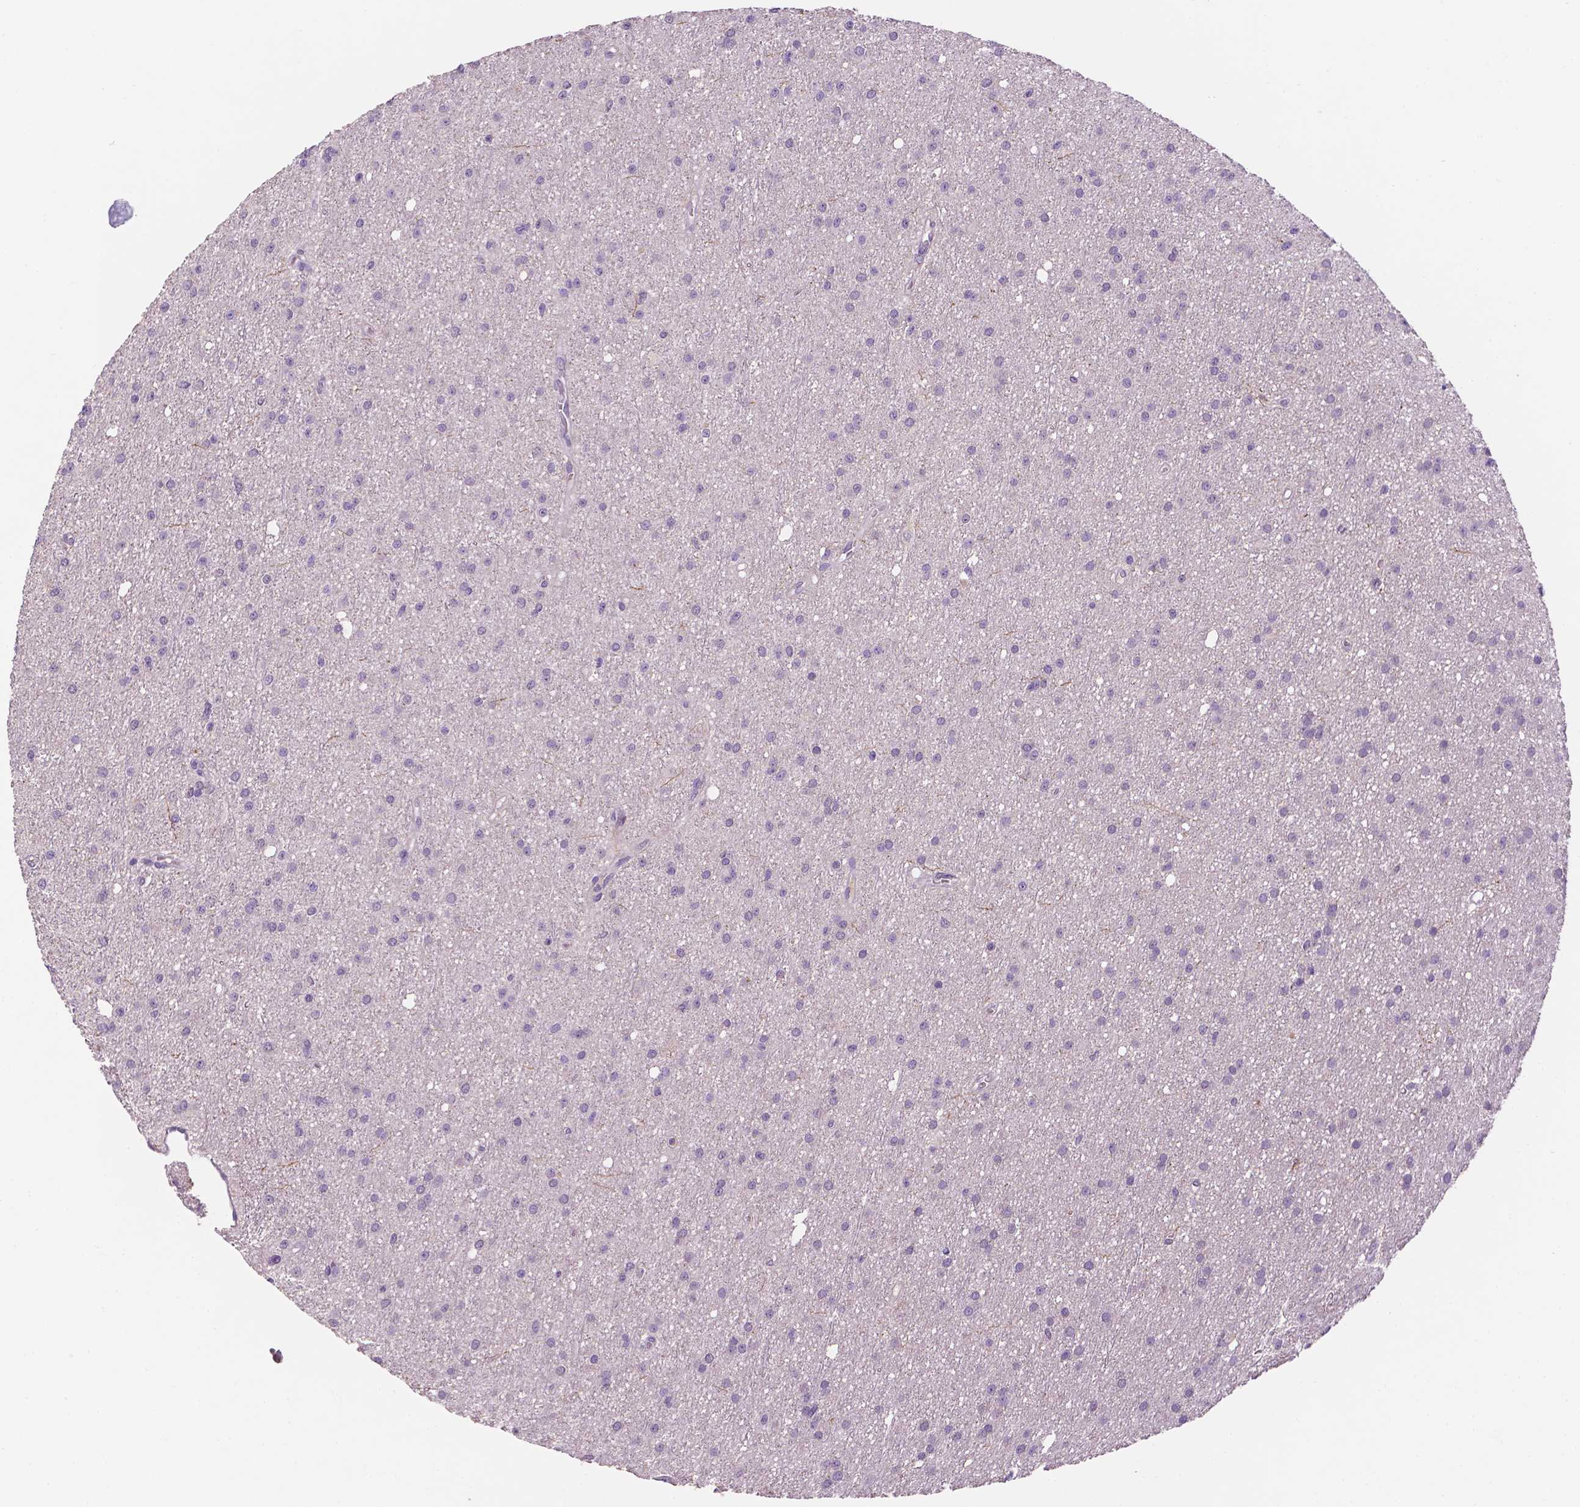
{"staining": {"intensity": "negative", "quantity": "none", "location": "none"}, "tissue": "glioma", "cell_type": "Tumor cells", "image_type": "cancer", "snomed": [{"axis": "morphology", "description": "Glioma, malignant, Low grade"}, {"axis": "topography", "description": "Brain"}], "caption": "This is an immunohistochemistry (IHC) histopathology image of human glioma. There is no positivity in tumor cells.", "gene": "FBLN1", "patient": {"sex": "male", "age": 27}}